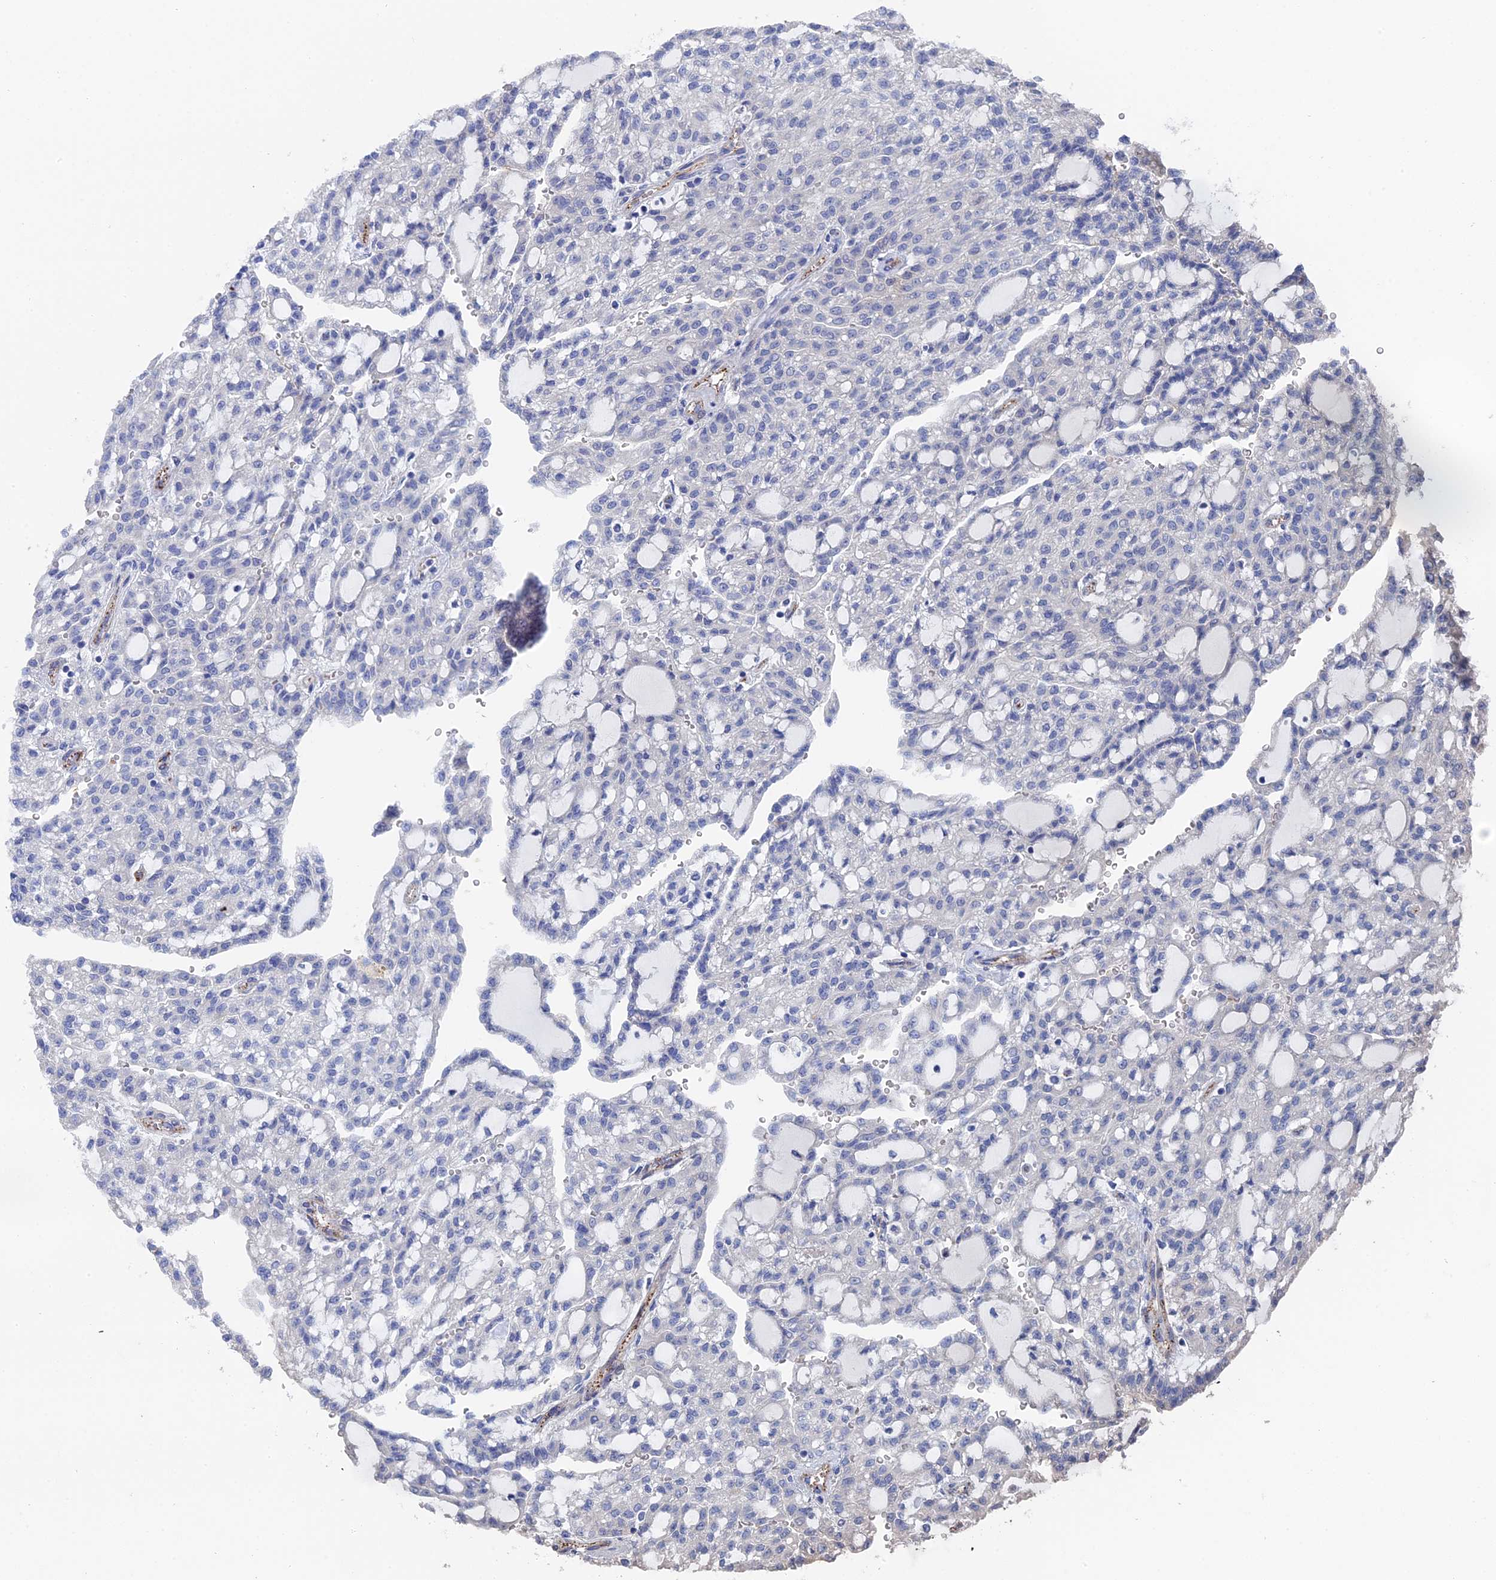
{"staining": {"intensity": "negative", "quantity": "none", "location": "none"}, "tissue": "renal cancer", "cell_type": "Tumor cells", "image_type": "cancer", "snomed": [{"axis": "morphology", "description": "Adenocarcinoma, NOS"}, {"axis": "topography", "description": "Kidney"}], "caption": "DAB immunohistochemical staining of renal adenocarcinoma demonstrates no significant positivity in tumor cells.", "gene": "MTHFSD", "patient": {"sex": "male", "age": 63}}